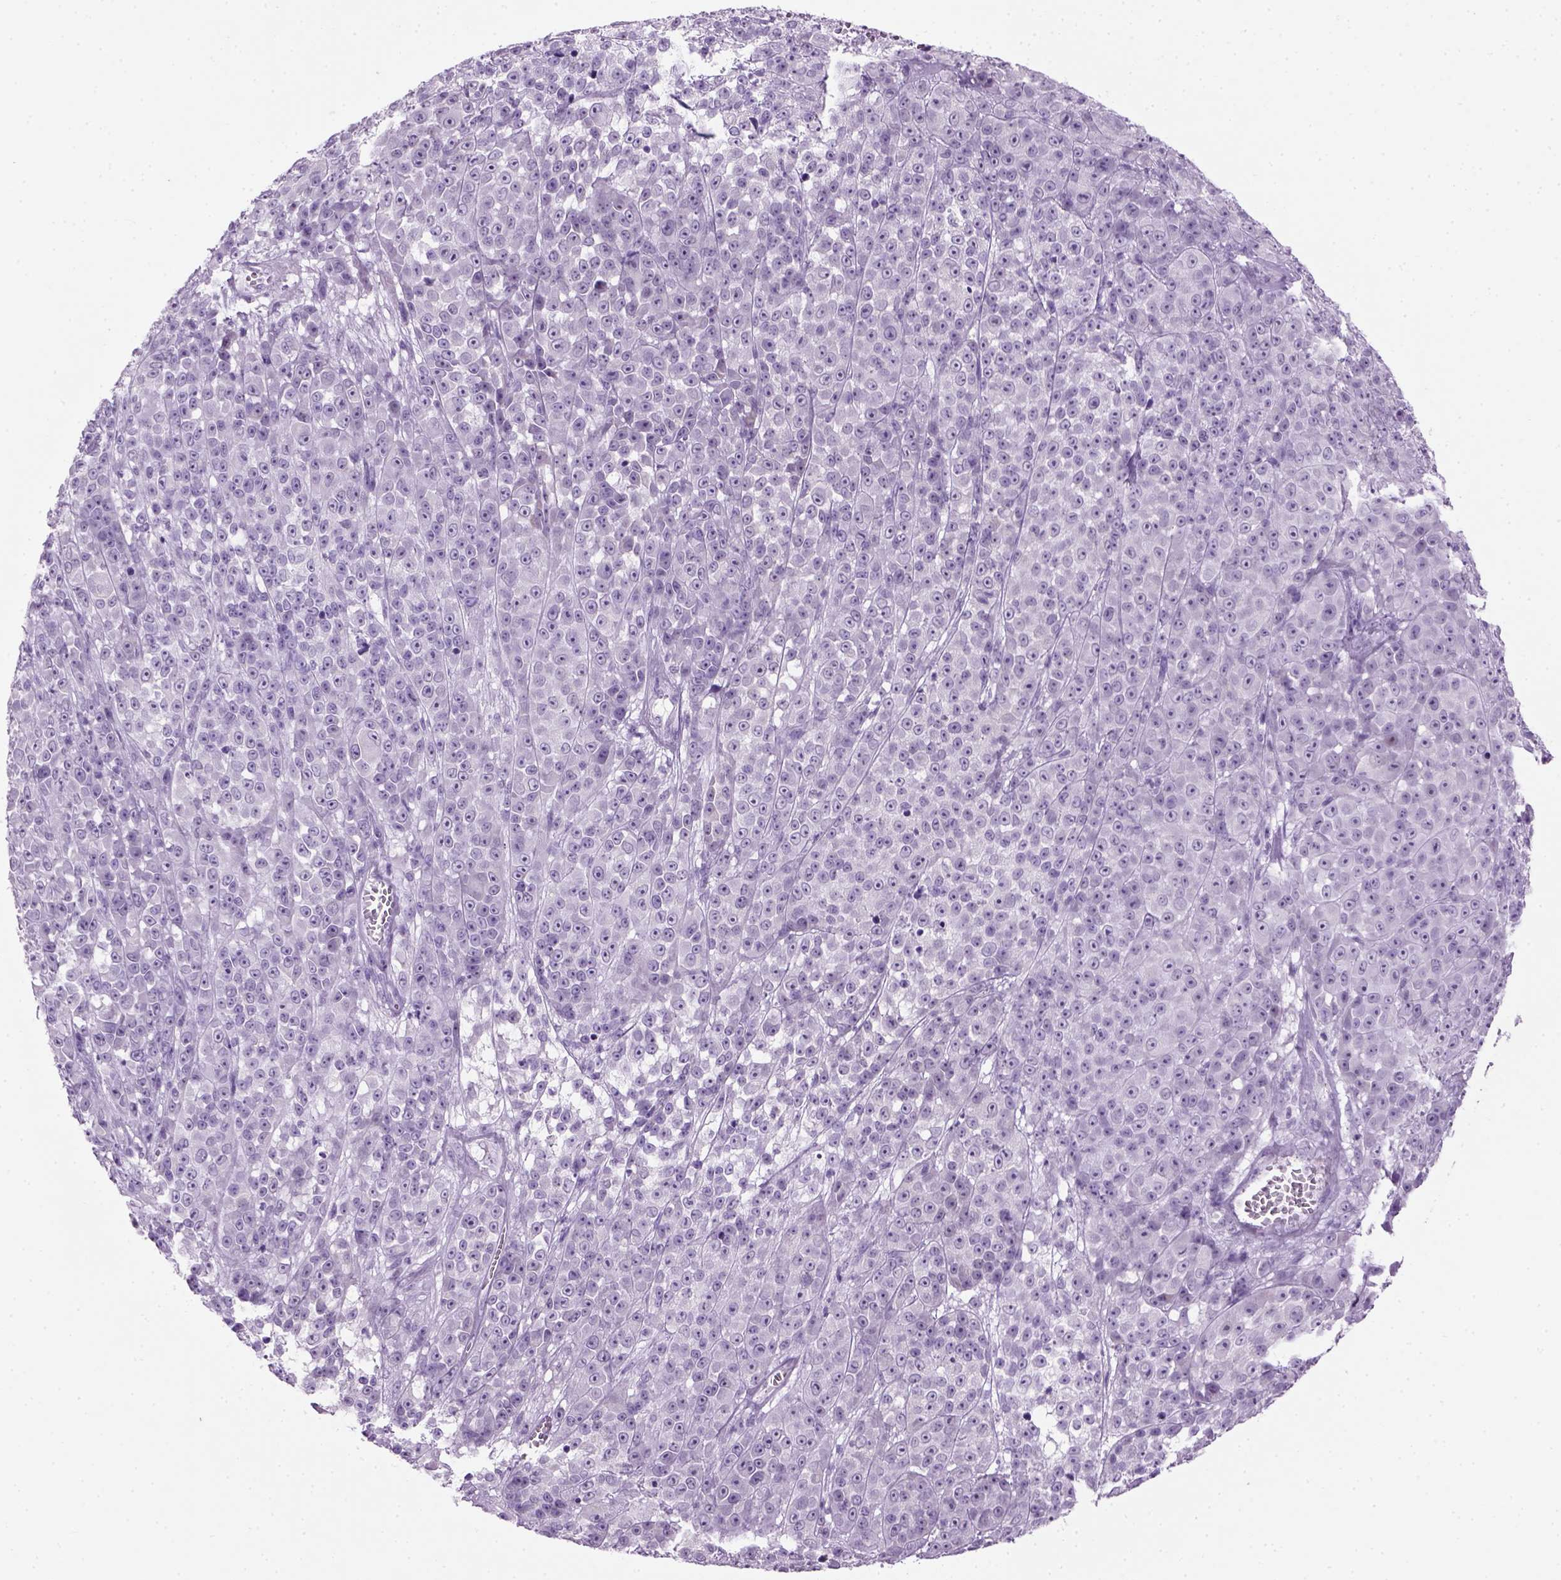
{"staining": {"intensity": "negative", "quantity": "none", "location": "none"}, "tissue": "melanoma", "cell_type": "Tumor cells", "image_type": "cancer", "snomed": [{"axis": "morphology", "description": "Malignant melanoma, NOS"}, {"axis": "topography", "description": "Skin"}, {"axis": "topography", "description": "Skin of back"}], "caption": "A histopathology image of malignant melanoma stained for a protein demonstrates no brown staining in tumor cells. (DAB (3,3'-diaminobenzidine) IHC with hematoxylin counter stain).", "gene": "GABRB2", "patient": {"sex": "male", "age": 91}}